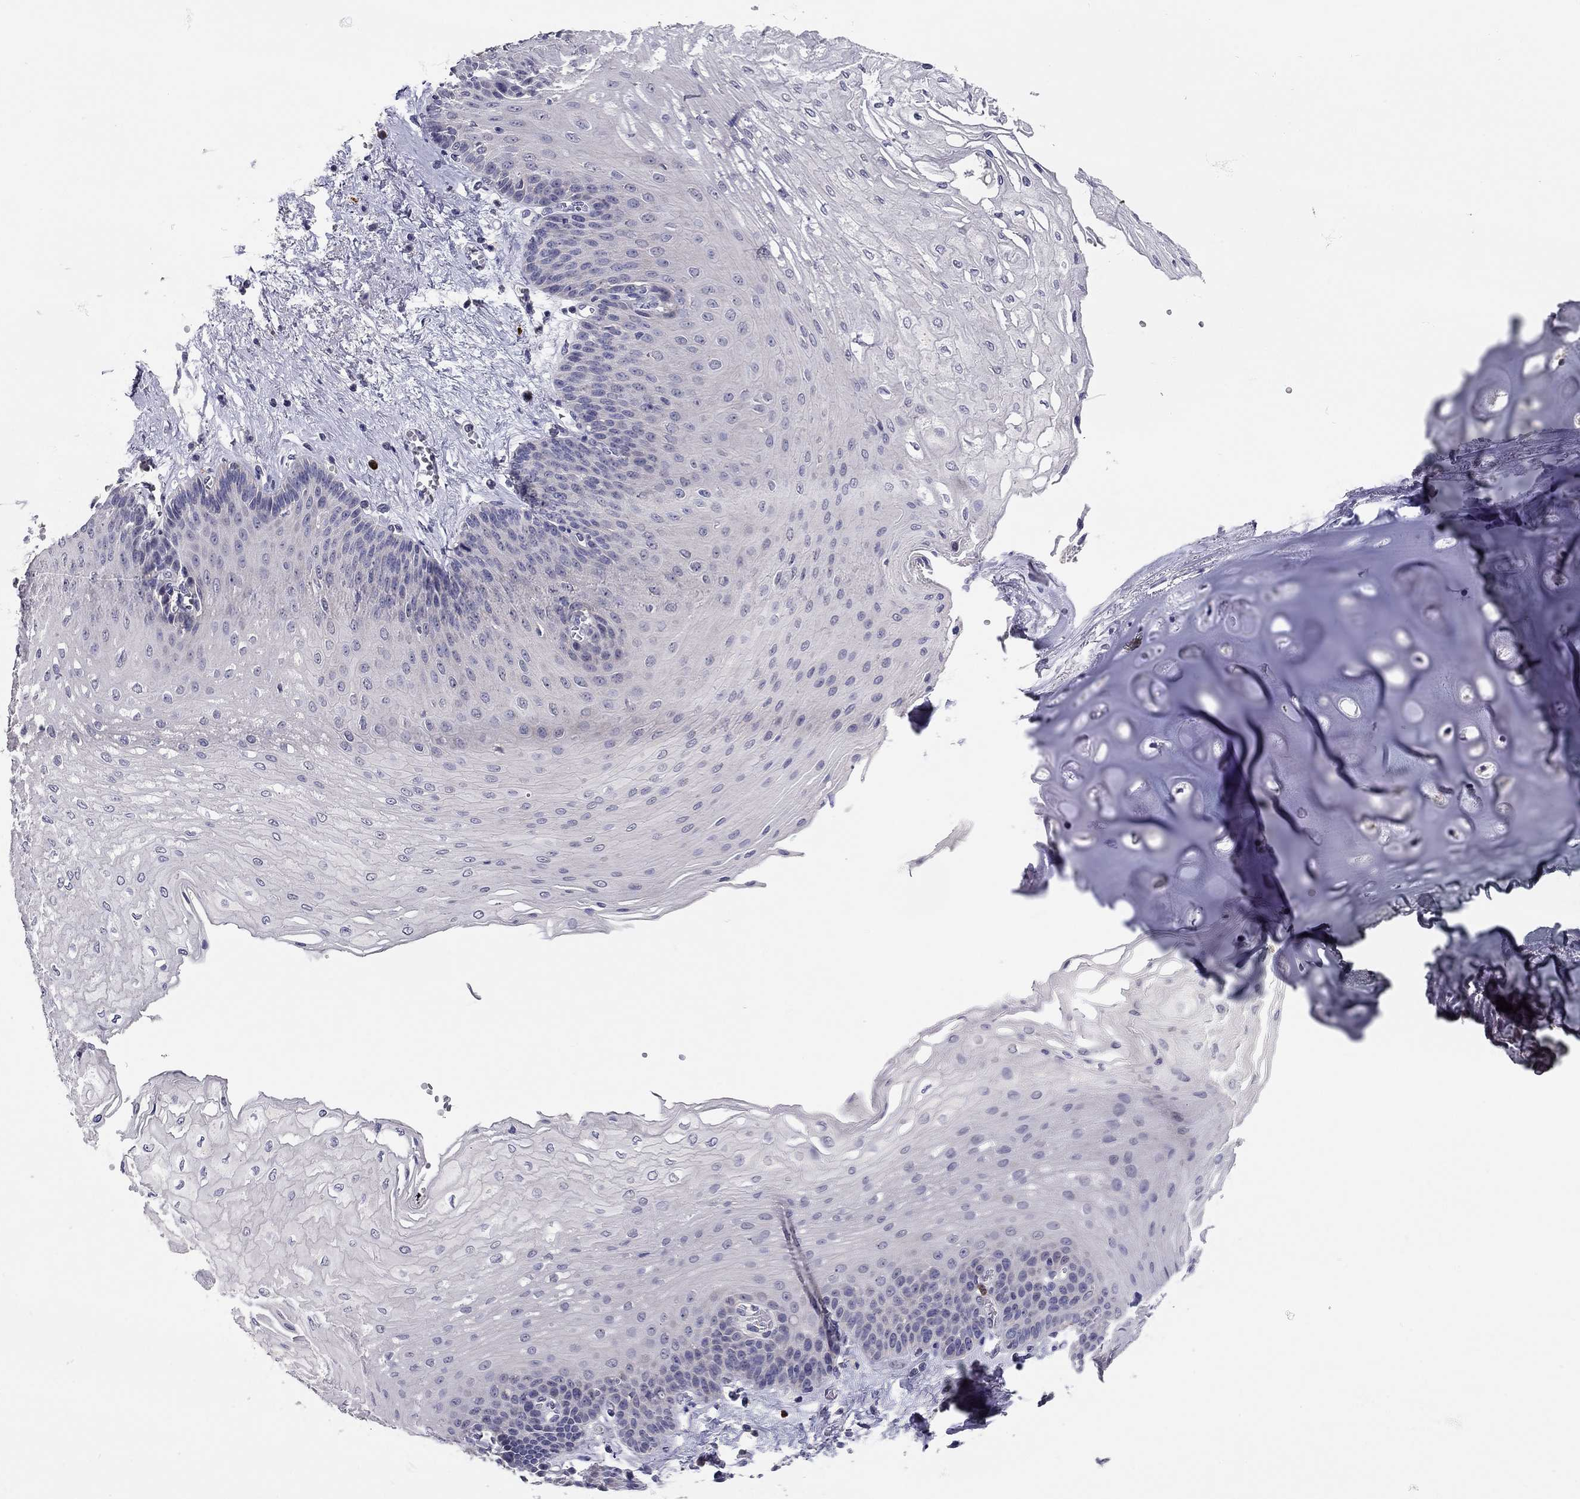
{"staining": {"intensity": "negative", "quantity": "none", "location": "none"}, "tissue": "esophagus", "cell_type": "Squamous epithelial cells", "image_type": "normal", "snomed": [{"axis": "morphology", "description": "Normal tissue, NOS"}, {"axis": "topography", "description": "Esophagus"}], "caption": "Immunohistochemical staining of unremarkable esophagus shows no significant positivity in squamous epithelial cells.", "gene": "SCARB1", "patient": {"sex": "female", "age": 62}}